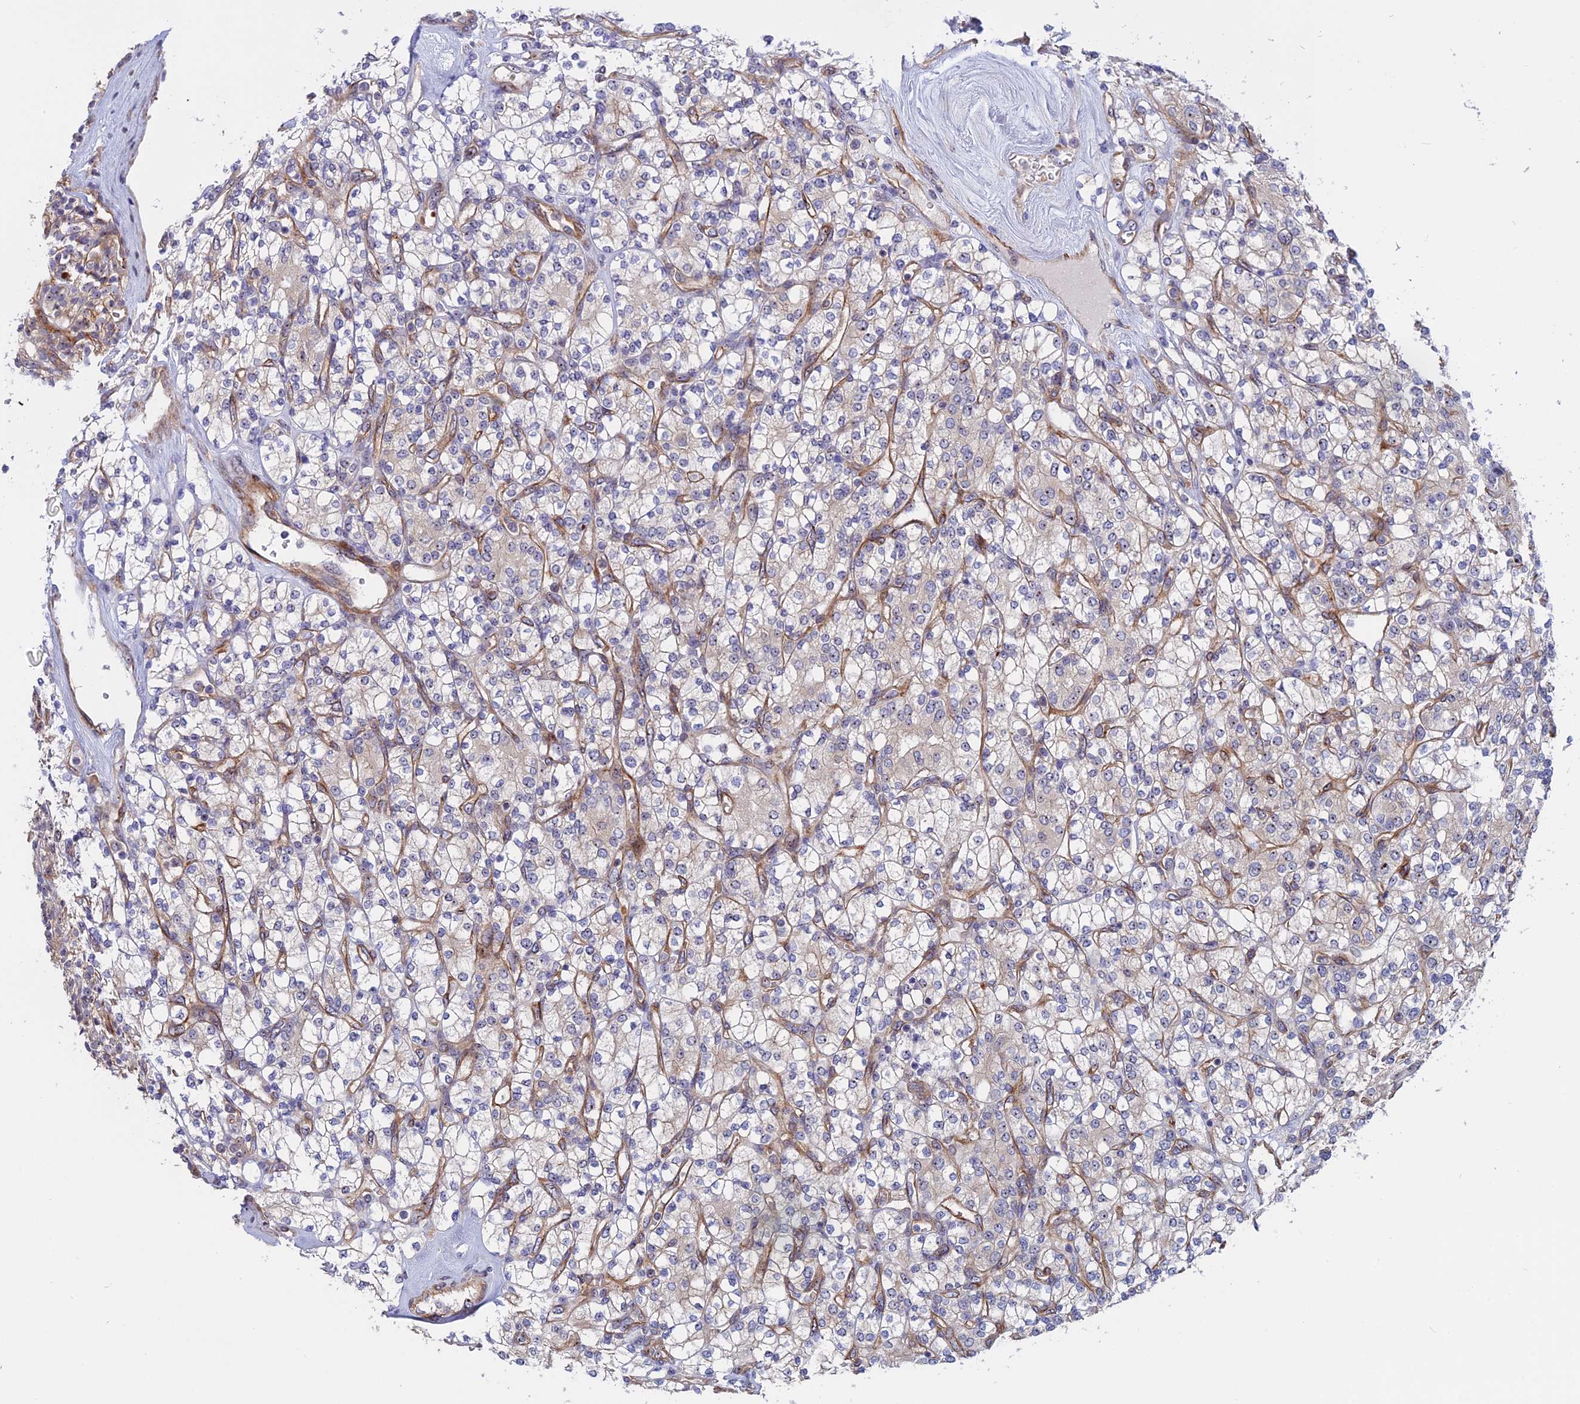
{"staining": {"intensity": "moderate", "quantity": "<25%", "location": "cytoplasmic/membranous,nuclear"}, "tissue": "renal cancer", "cell_type": "Tumor cells", "image_type": "cancer", "snomed": [{"axis": "morphology", "description": "Adenocarcinoma, NOS"}, {"axis": "topography", "description": "Kidney"}], "caption": "Moderate cytoplasmic/membranous and nuclear protein positivity is seen in about <25% of tumor cells in adenocarcinoma (renal).", "gene": "DBNDD1", "patient": {"sex": "male", "age": 77}}